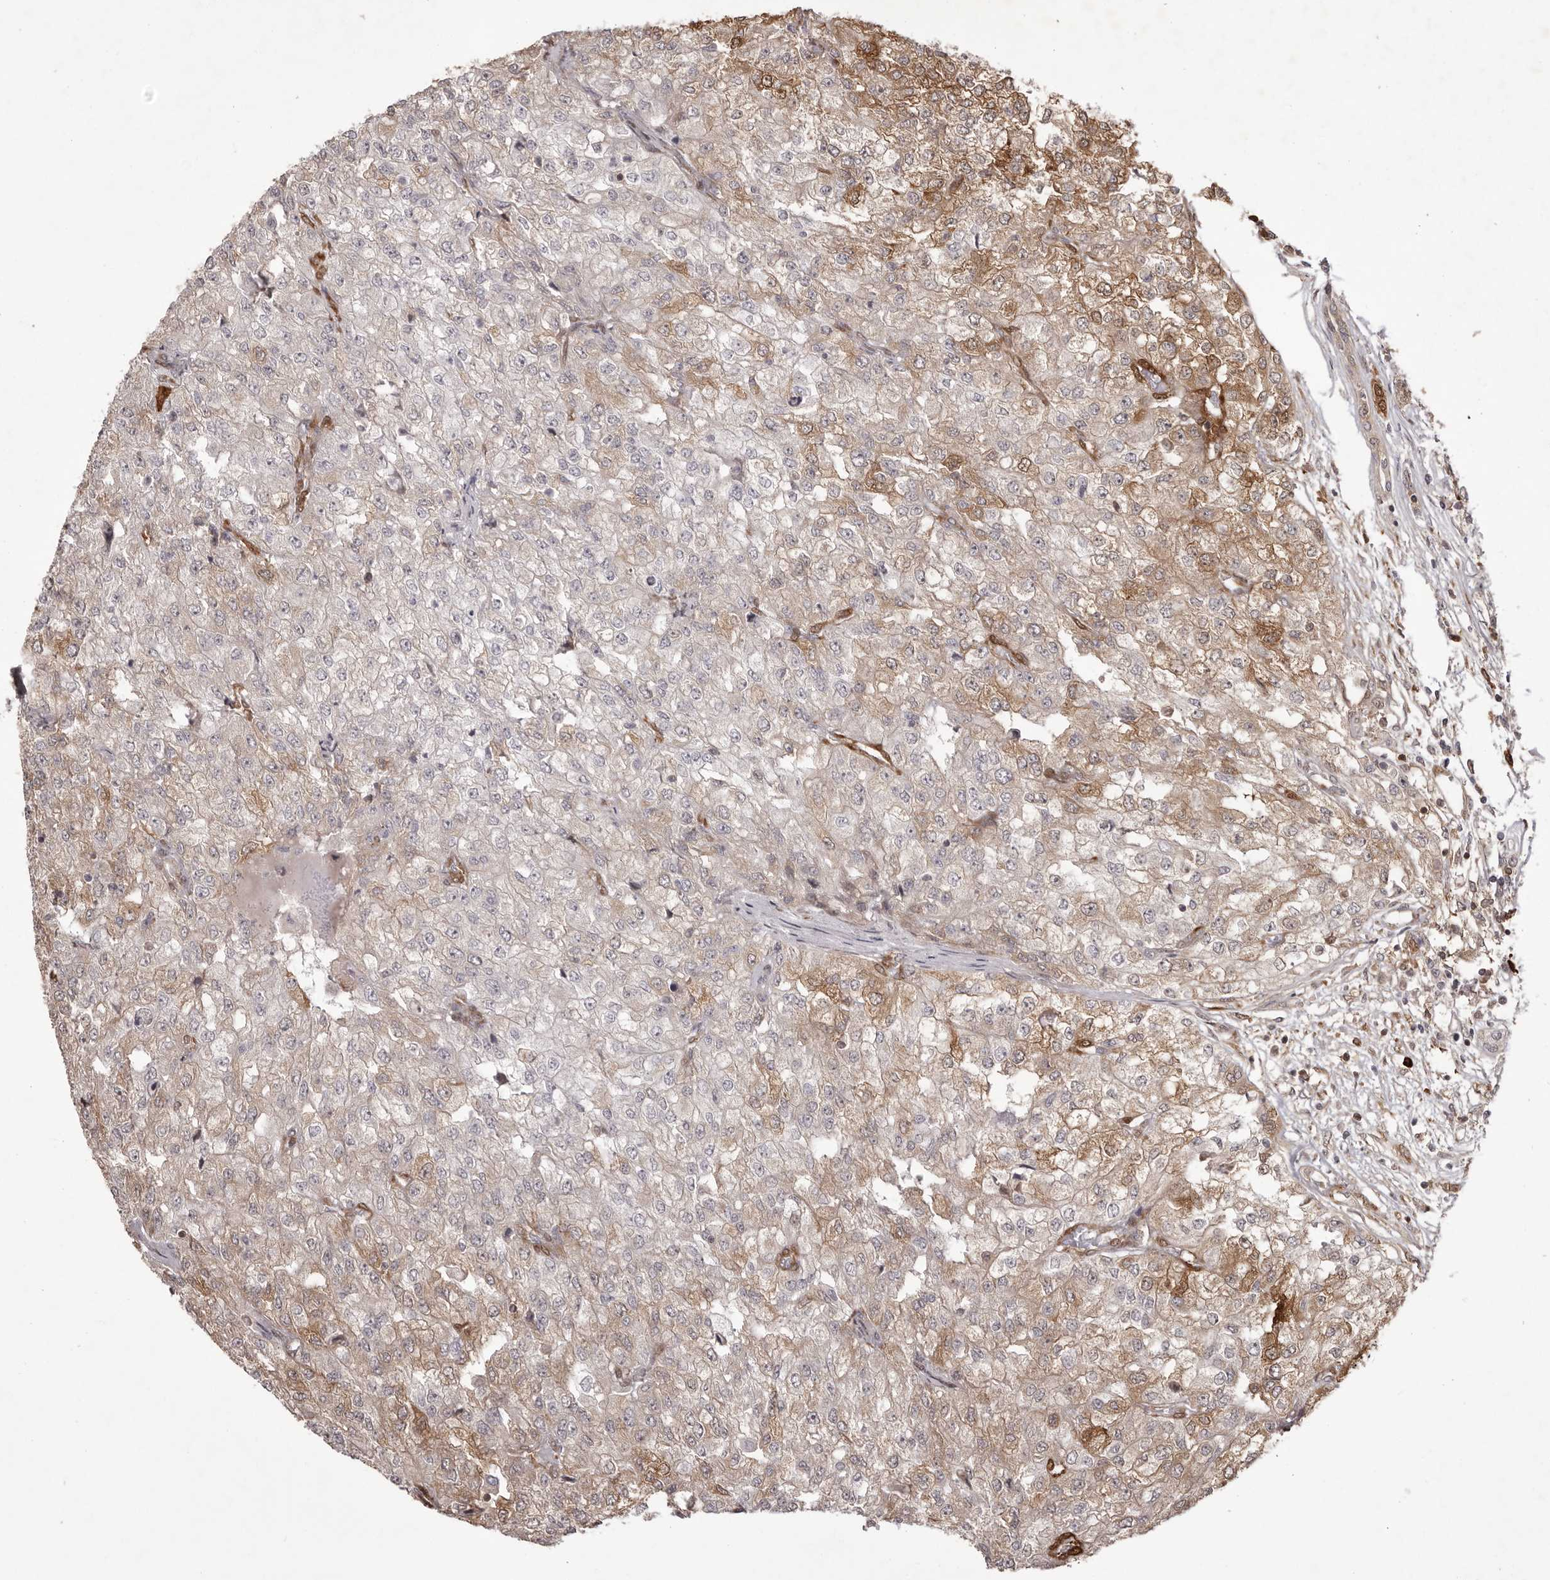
{"staining": {"intensity": "moderate", "quantity": "<25%", "location": "cytoplasmic/membranous"}, "tissue": "renal cancer", "cell_type": "Tumor cells", "image_type": "cancer", "snomed": [{"axis": "morphology", "description": "Adenocarcinoma, NOS"}, {"axis": "topography", "description": "Kidney"}], "caption": "Immunohistochemical staining of renal cancer displays low levels of moderate cytoplasmic/membranous protein expression in about <25% of tumor cells.", "gene": "GFOD1", "patient": {"sex": "female", "age": 54}}